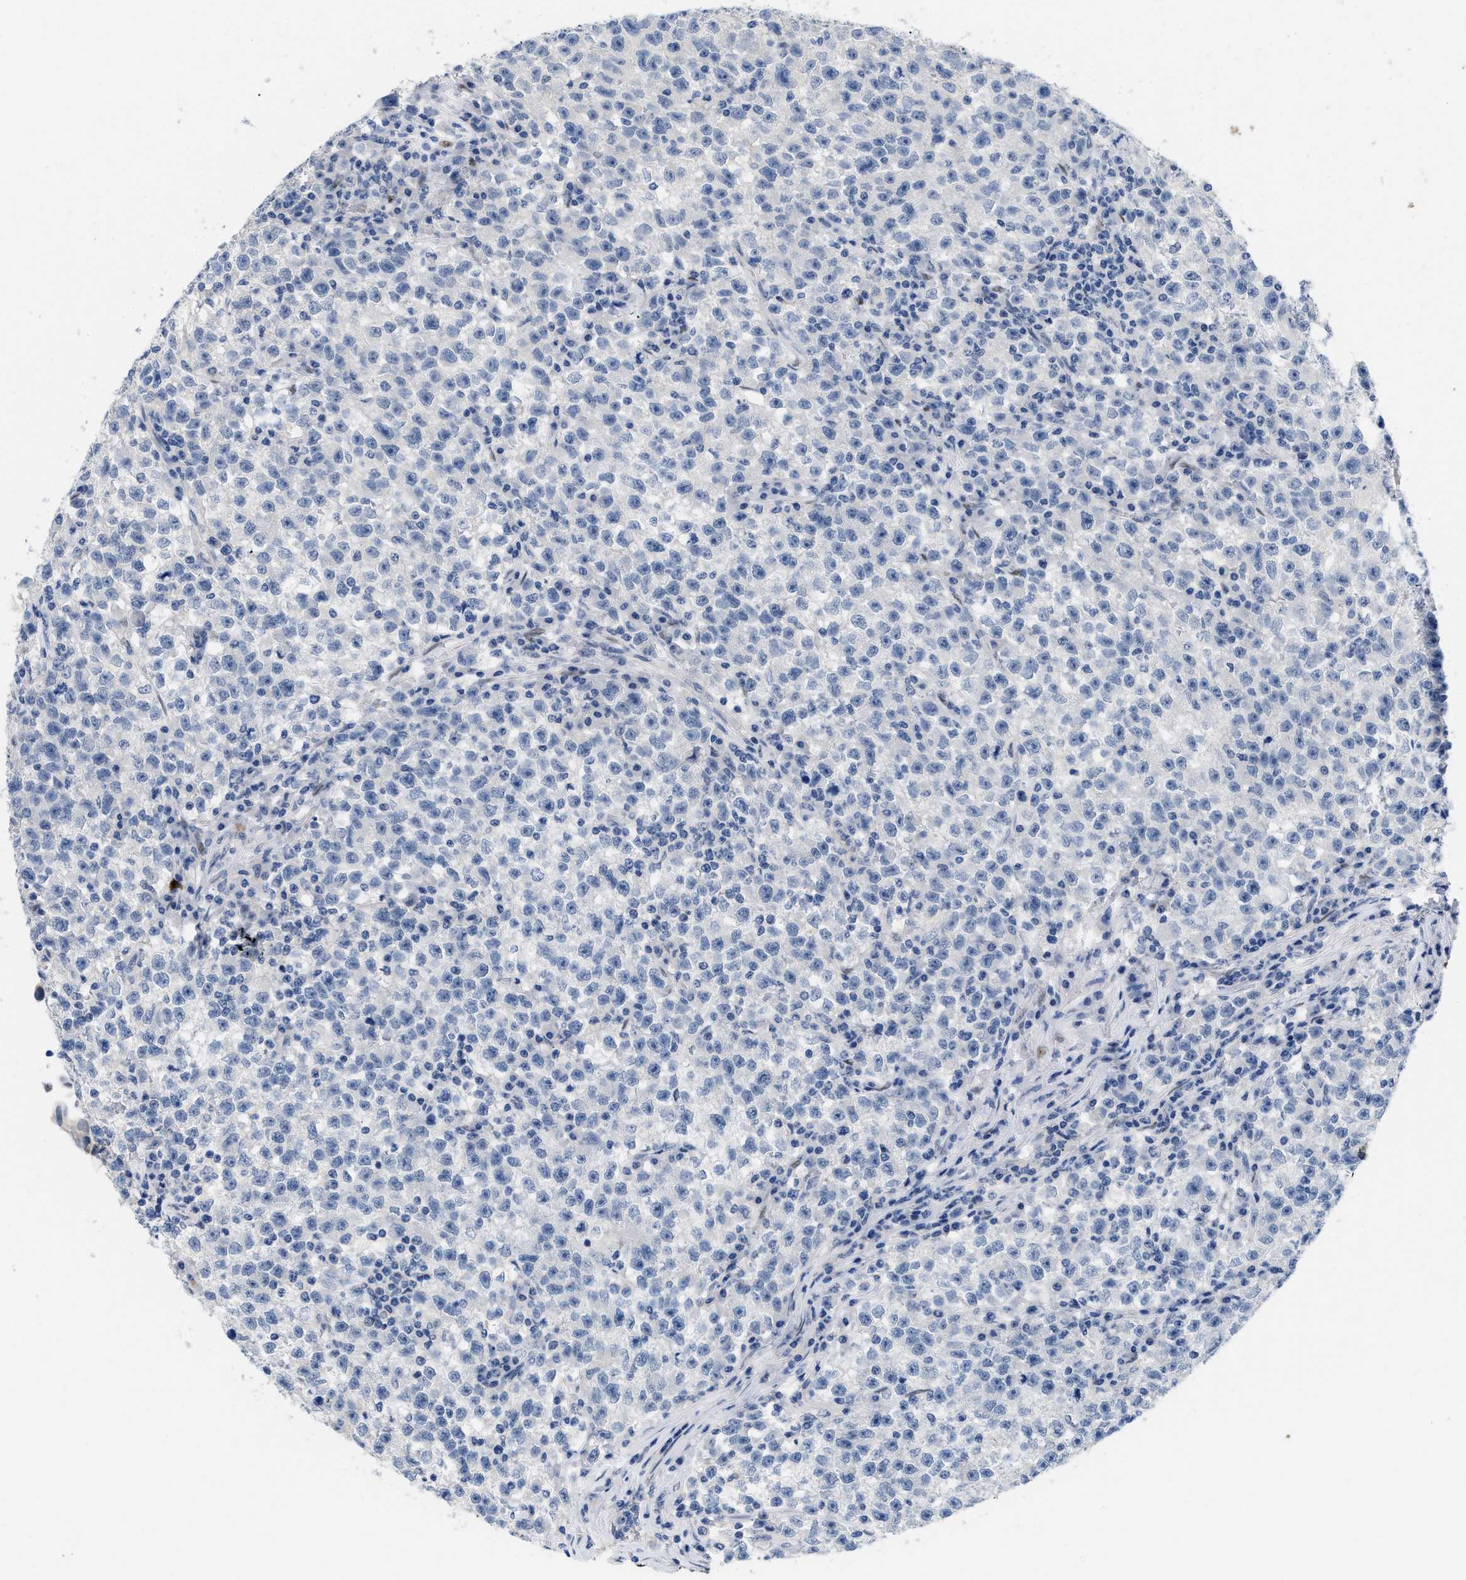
{"staining": {"intensity": "negative", "quantity": "none", "location": "none"}, "tissue": "testis cancer", "cell_type": "Tumor cells", "image_type": "cancer", "snomed": [{"axis": "morphology", "description": "Seminoma, NOS"}, {"axis": "topography", "description": "Testis"}], "caption": "Tumor cells are negative for protein expression in human seminoma (testis).", "gene": "NFIX", "patient": {"sex": "male", "age": 22}}